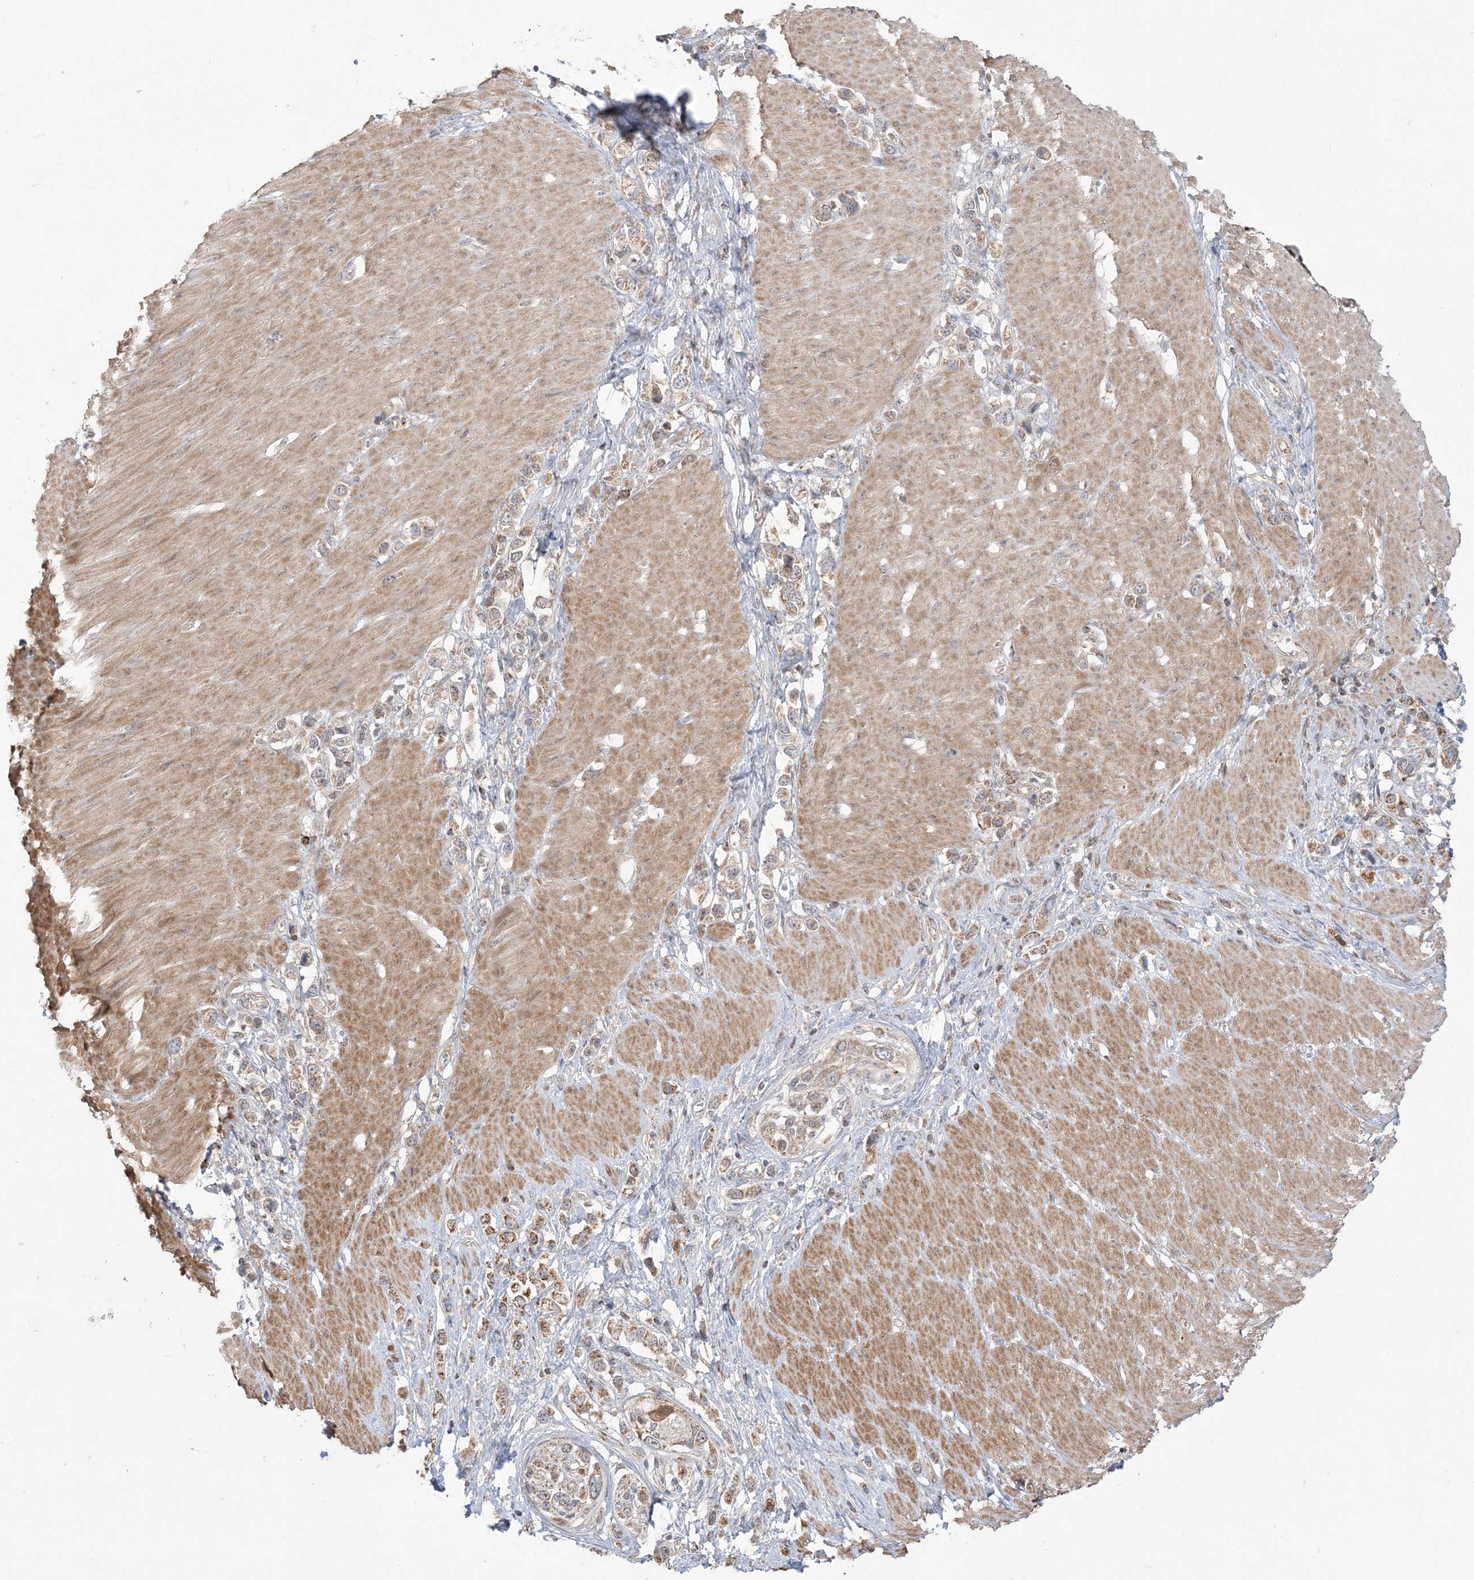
{"staining": {"intensity": "moderate", "quantity": ">75%", "location": "cytoplasmic/membranous"}, "tissue": "stomach cancer", "cell_type": "Tumor cells", "image_type": "cancer", "snomed": [{"axis": "morphology", "description": "Normal tissue, NOS"}, {"axis": "morphology", "description": "Adenocarcinoma, NOS"}, {"axis": "topography", "description": "Stomach, upper"}, {"axis": "topography", "description": "Stomach"}], "caption": "Immunohistochemical staining of human stomach cancer (adenocarcinoma) displays medium levels of moderate cytoplasmic/membranous staining in approximately >75% of tumor cells.", "gene": "SCLT1", "patient": {"sex": "female", "age": 65}}